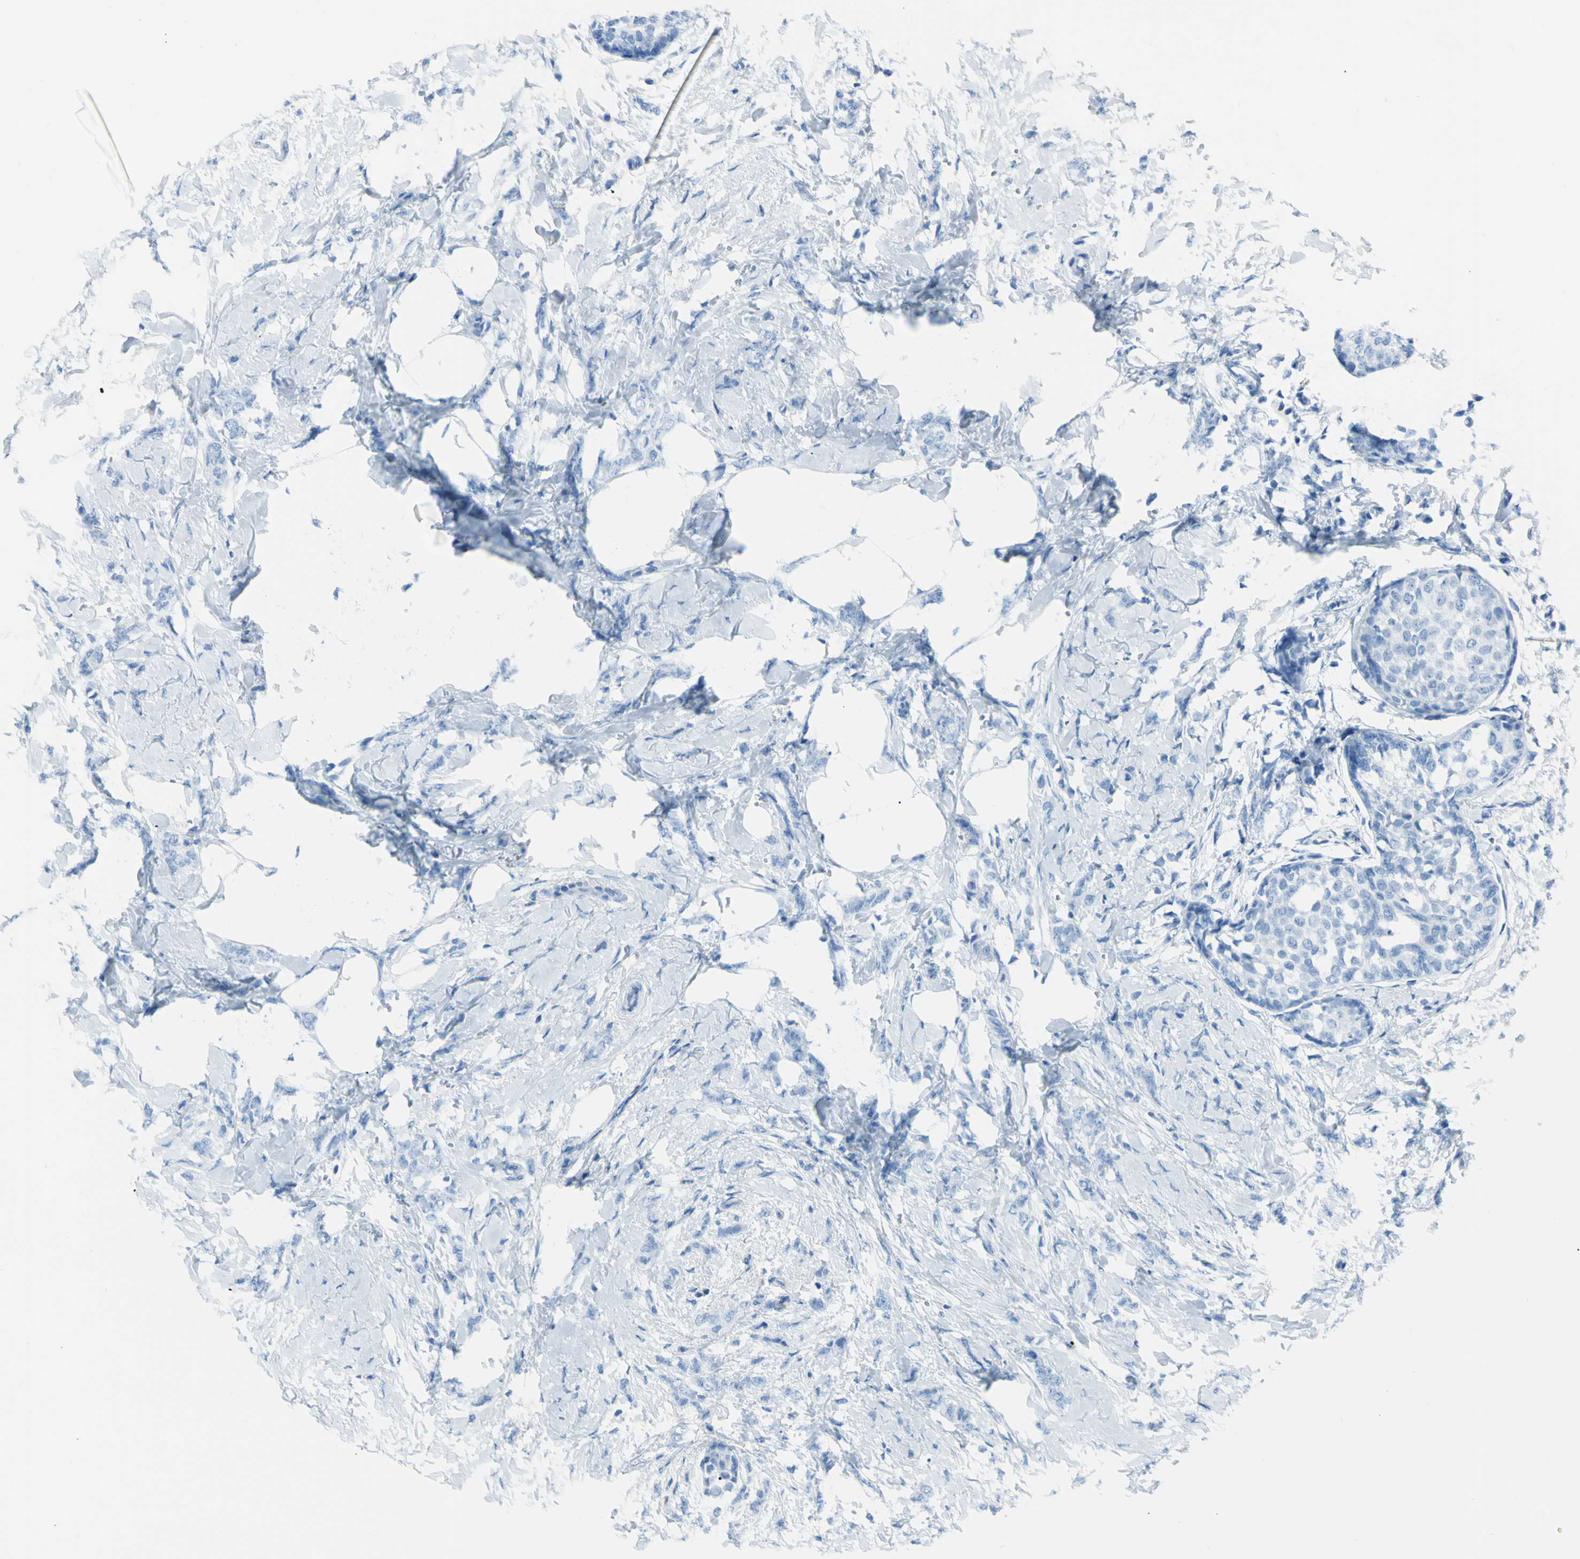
{"staining": {"intensity": "negative", "quantity": "none", "location": "none"}, "tissue": "breast cancer", "cell_type": "Tumor cells", "image_type": "cancer", "snomed": [{"axis": "morphology", "description": "Lobular carcinoma, in situ"}, {"axis": "morphology", "description": "Lobular carcinoma"}, {"axis": "topography", "description": "Breast"}], "caption": "A photomicrograph of breast cancer stained for a protein exhibits no brown staining in tumor cells.", "gene": "TFPI2", "patient": {"sex": "female", "age": 41}}